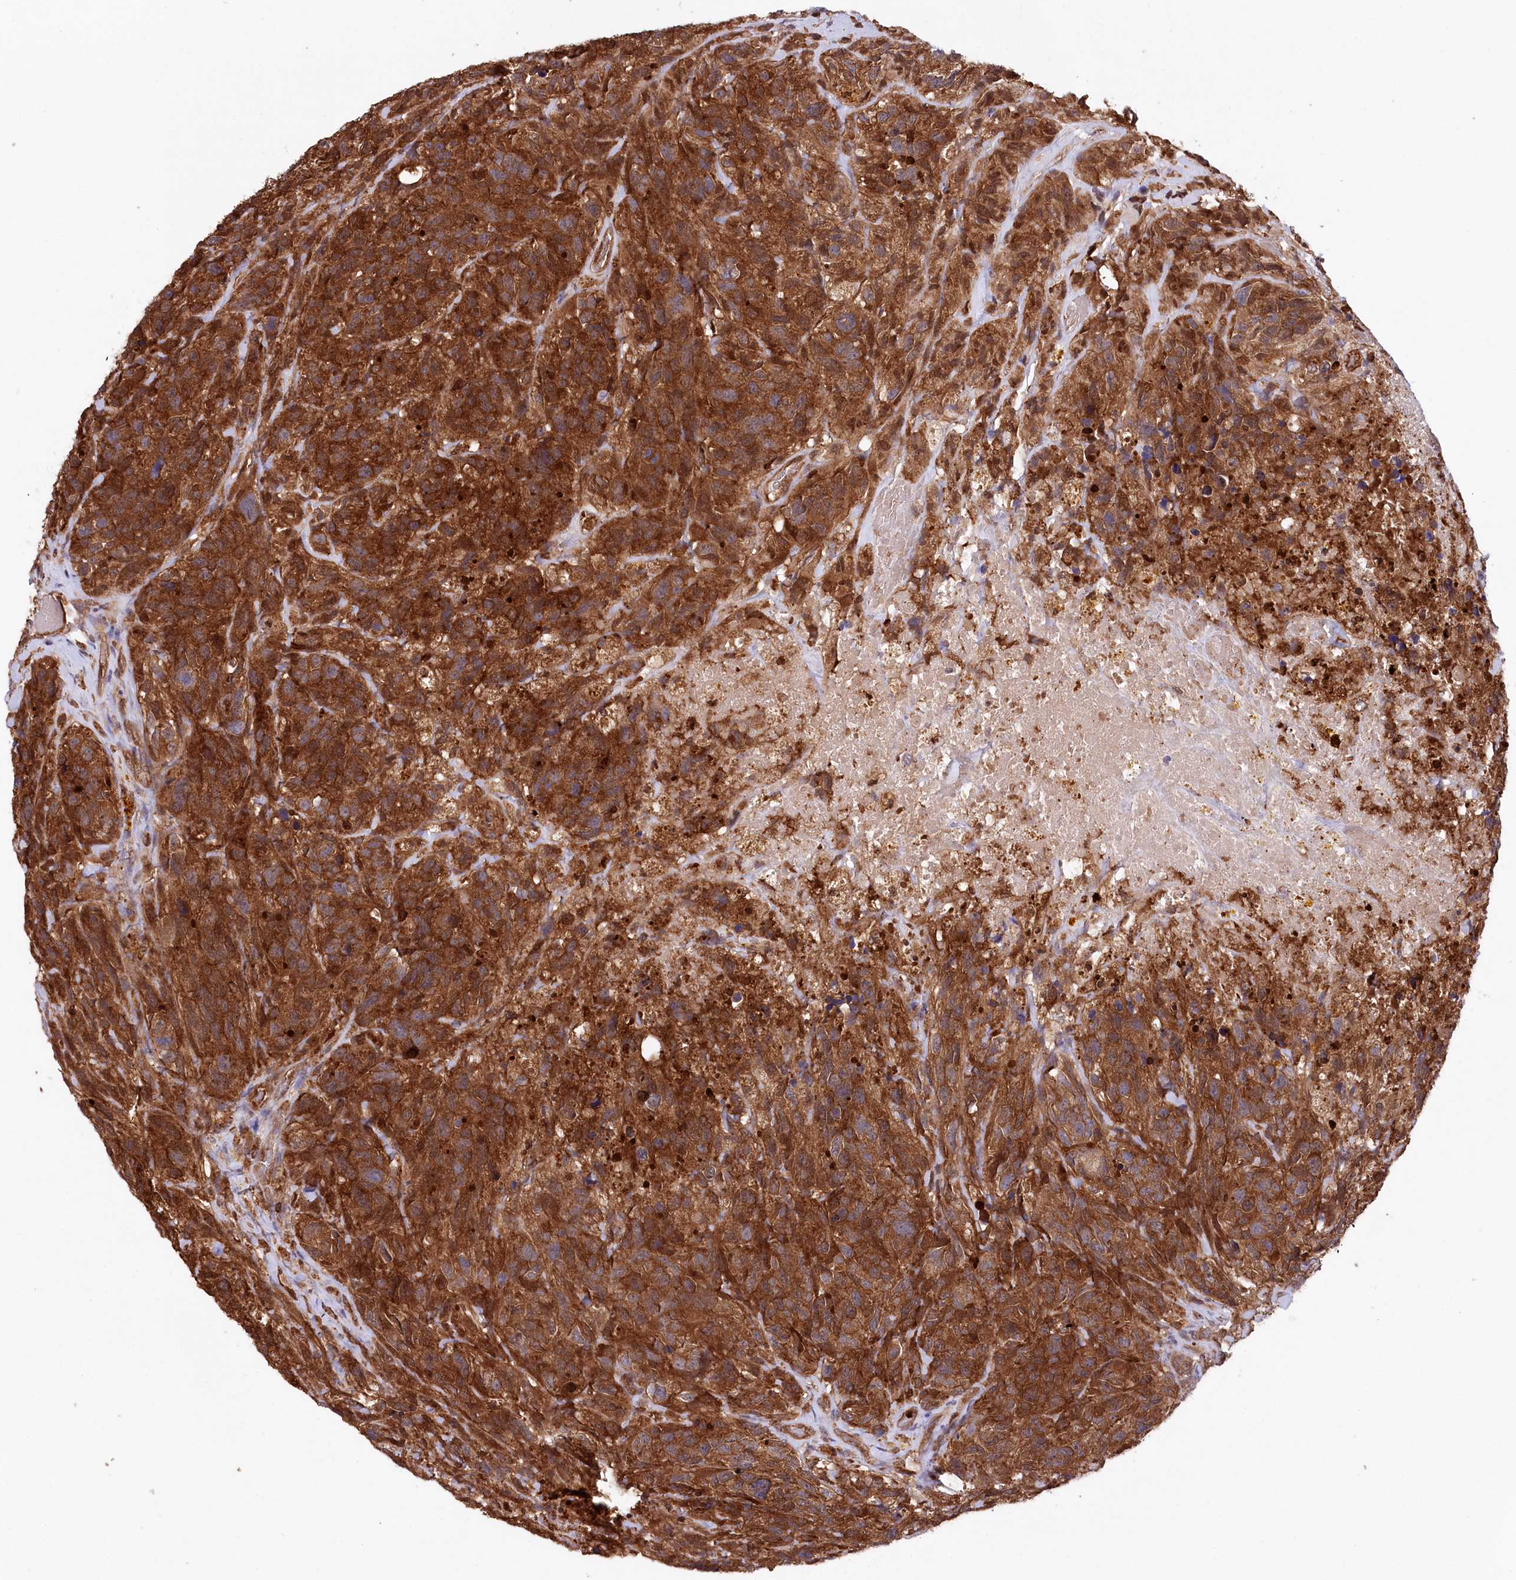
{"staining": {"intensity": "strong", "quantity": ">75%", "location": "cytoplasmic/membranous"}, "tissue": "glioma", "cell_type": "Tumor cells", "image_type": "cancer", "snomed": [{"axis": "morphology", "description": "Glioma, malignant, High grade"}, {"axis": "topography", "description": "Brain"}], "caption": "Tumor cells reveal high levels of strong cytoplasmic/membranous staining in approximately >75% of cells in high-grade glioma (malignant). The staining was performed using DAB to visualize the protein expression in brown, while the nuclei were stained in blue with hematoxylin (Magnification: 20x).", "gene": "LSG1", "patient": {"sex": "male", "age": 69}}